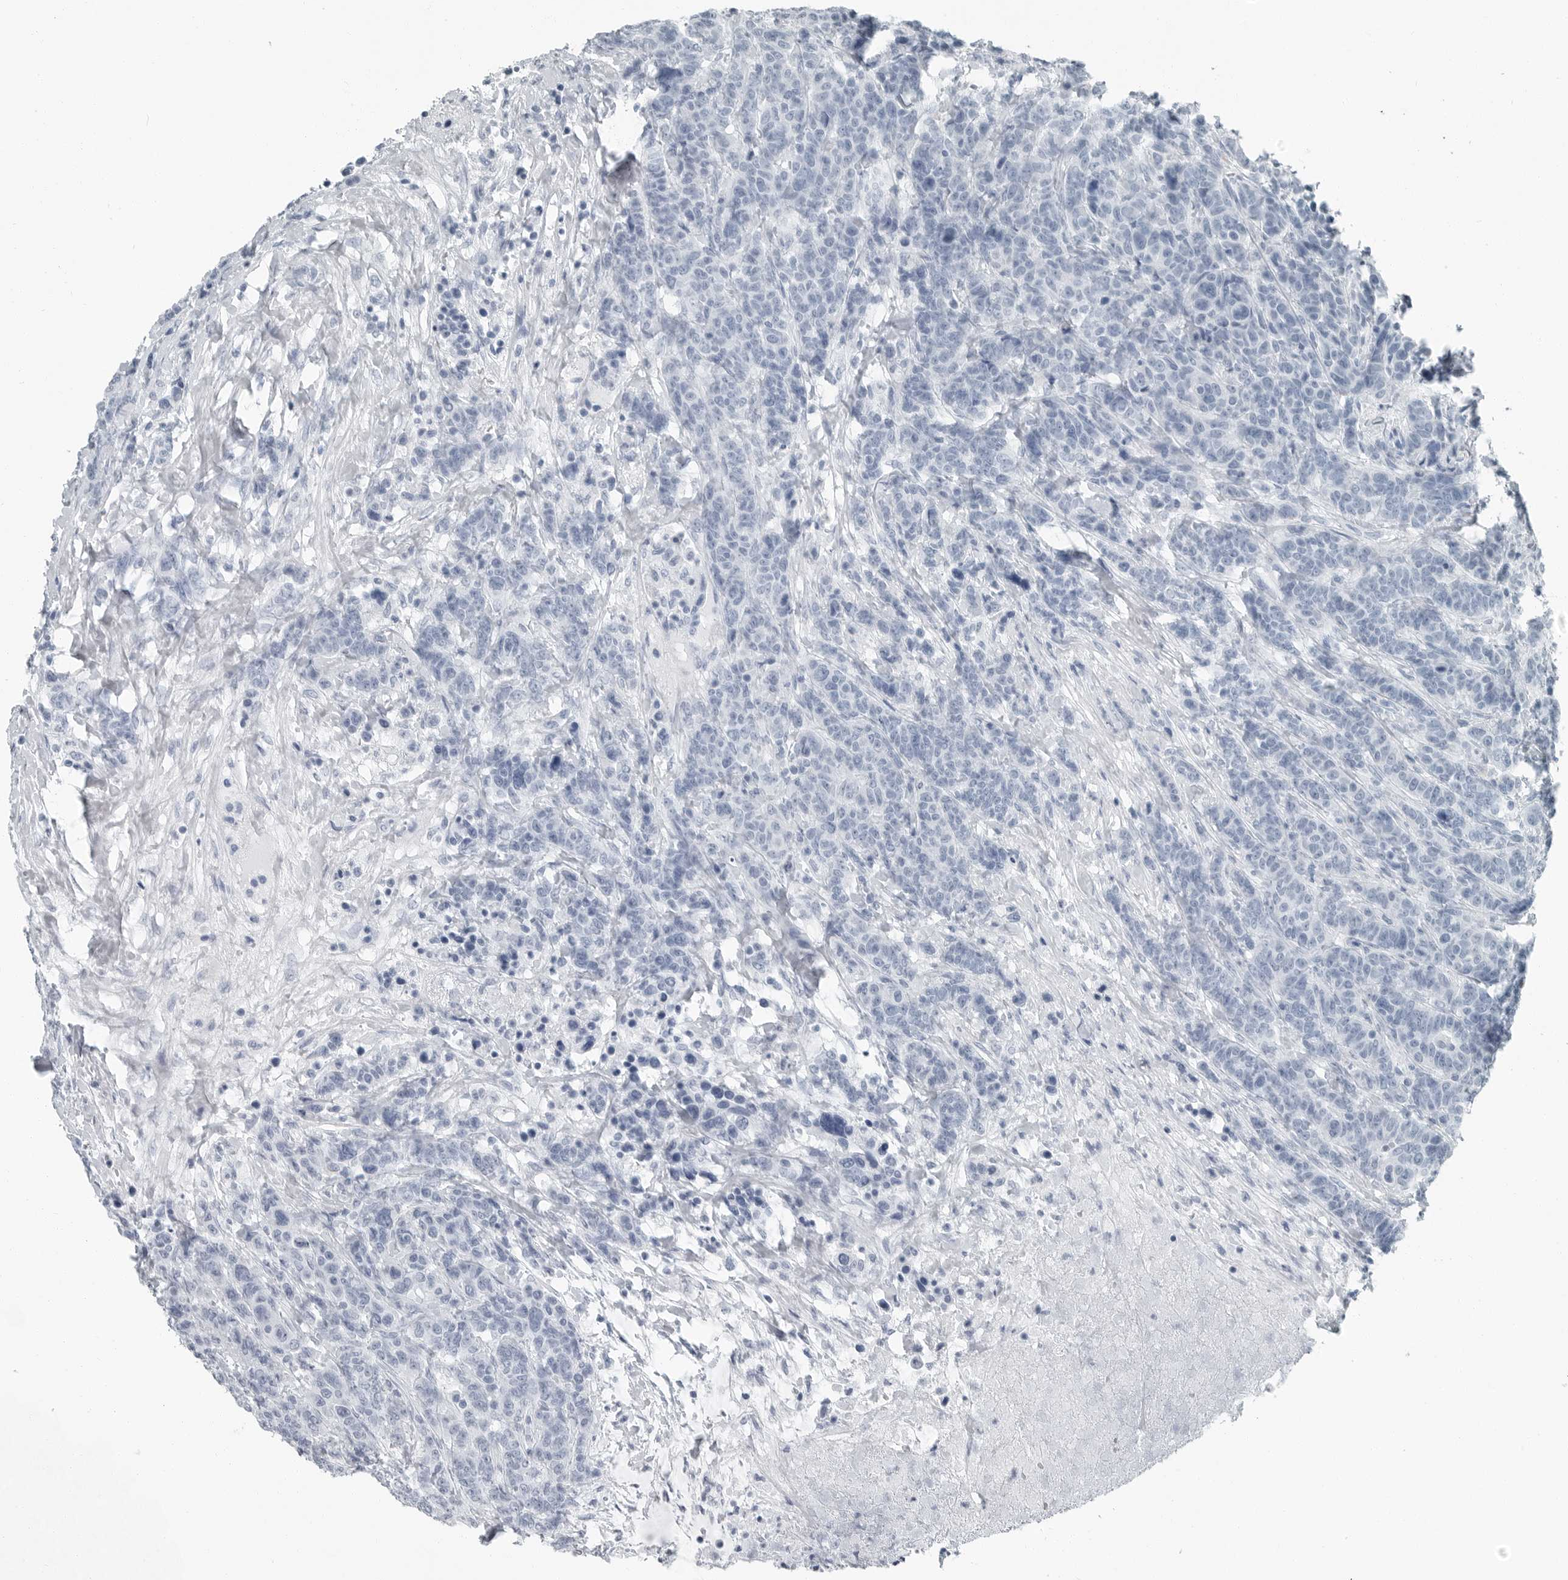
{"staining": {"intensity": "negative", "quantity": "none", "location": "none"}, "tissue": "breast cancer", "cell_type": "Tumor cells", "image_type": "cancer", "snomed": [{"axis": "morphology", "description": "Duct carcinoma"}, {"axis": "topography", "description": "Breast"}], "caption": "This is a image of immunohistochemistry staining of invasive ductal carcinoma (breast), which shows no expression in tumor cells.", "gene": "FABP6", "patient": {"sex": "female", "age": 37}}